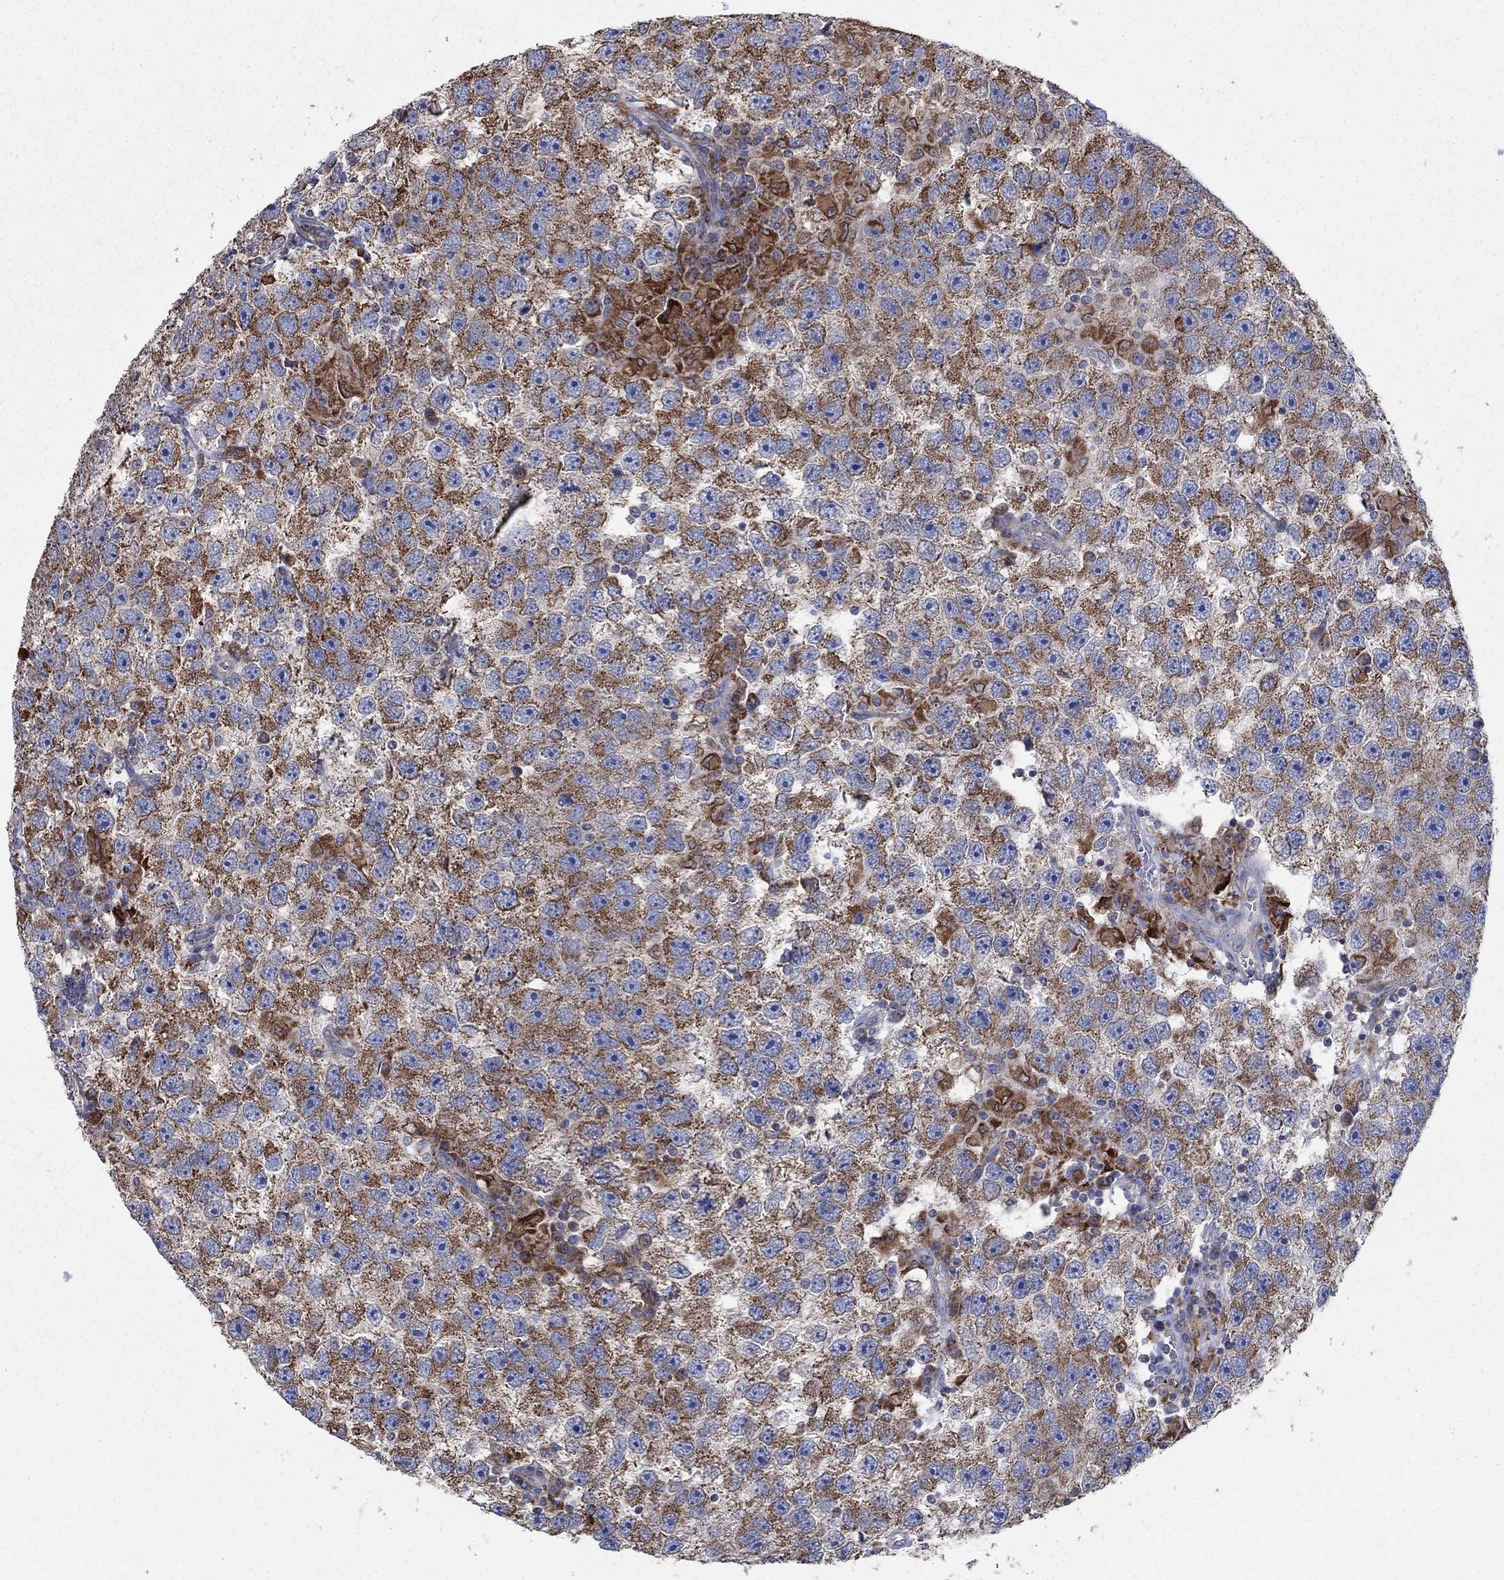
{"staining": {"intensity": "moderate", "quantity": "25%-75%", "location": "cytoplasmic/membranous"}, "tissue": "testis cancer", "cell_type": "Tumor cells", "image_type": "cancer", "snomed": [{"axis": "morphology", "description": "Seminoma, NOS"}, {"axis": "topography", "description": "Testis"}], "caption": "Immunohistochemistry of human testis cancer reveals medium levels of moderate cytoplasmic/membranous expression in approximately 25%-75% of tumor cells. Nuclei are stained in blue.", "gene": "NCEH1", "patient": {"sex": "male", "age": 26}}